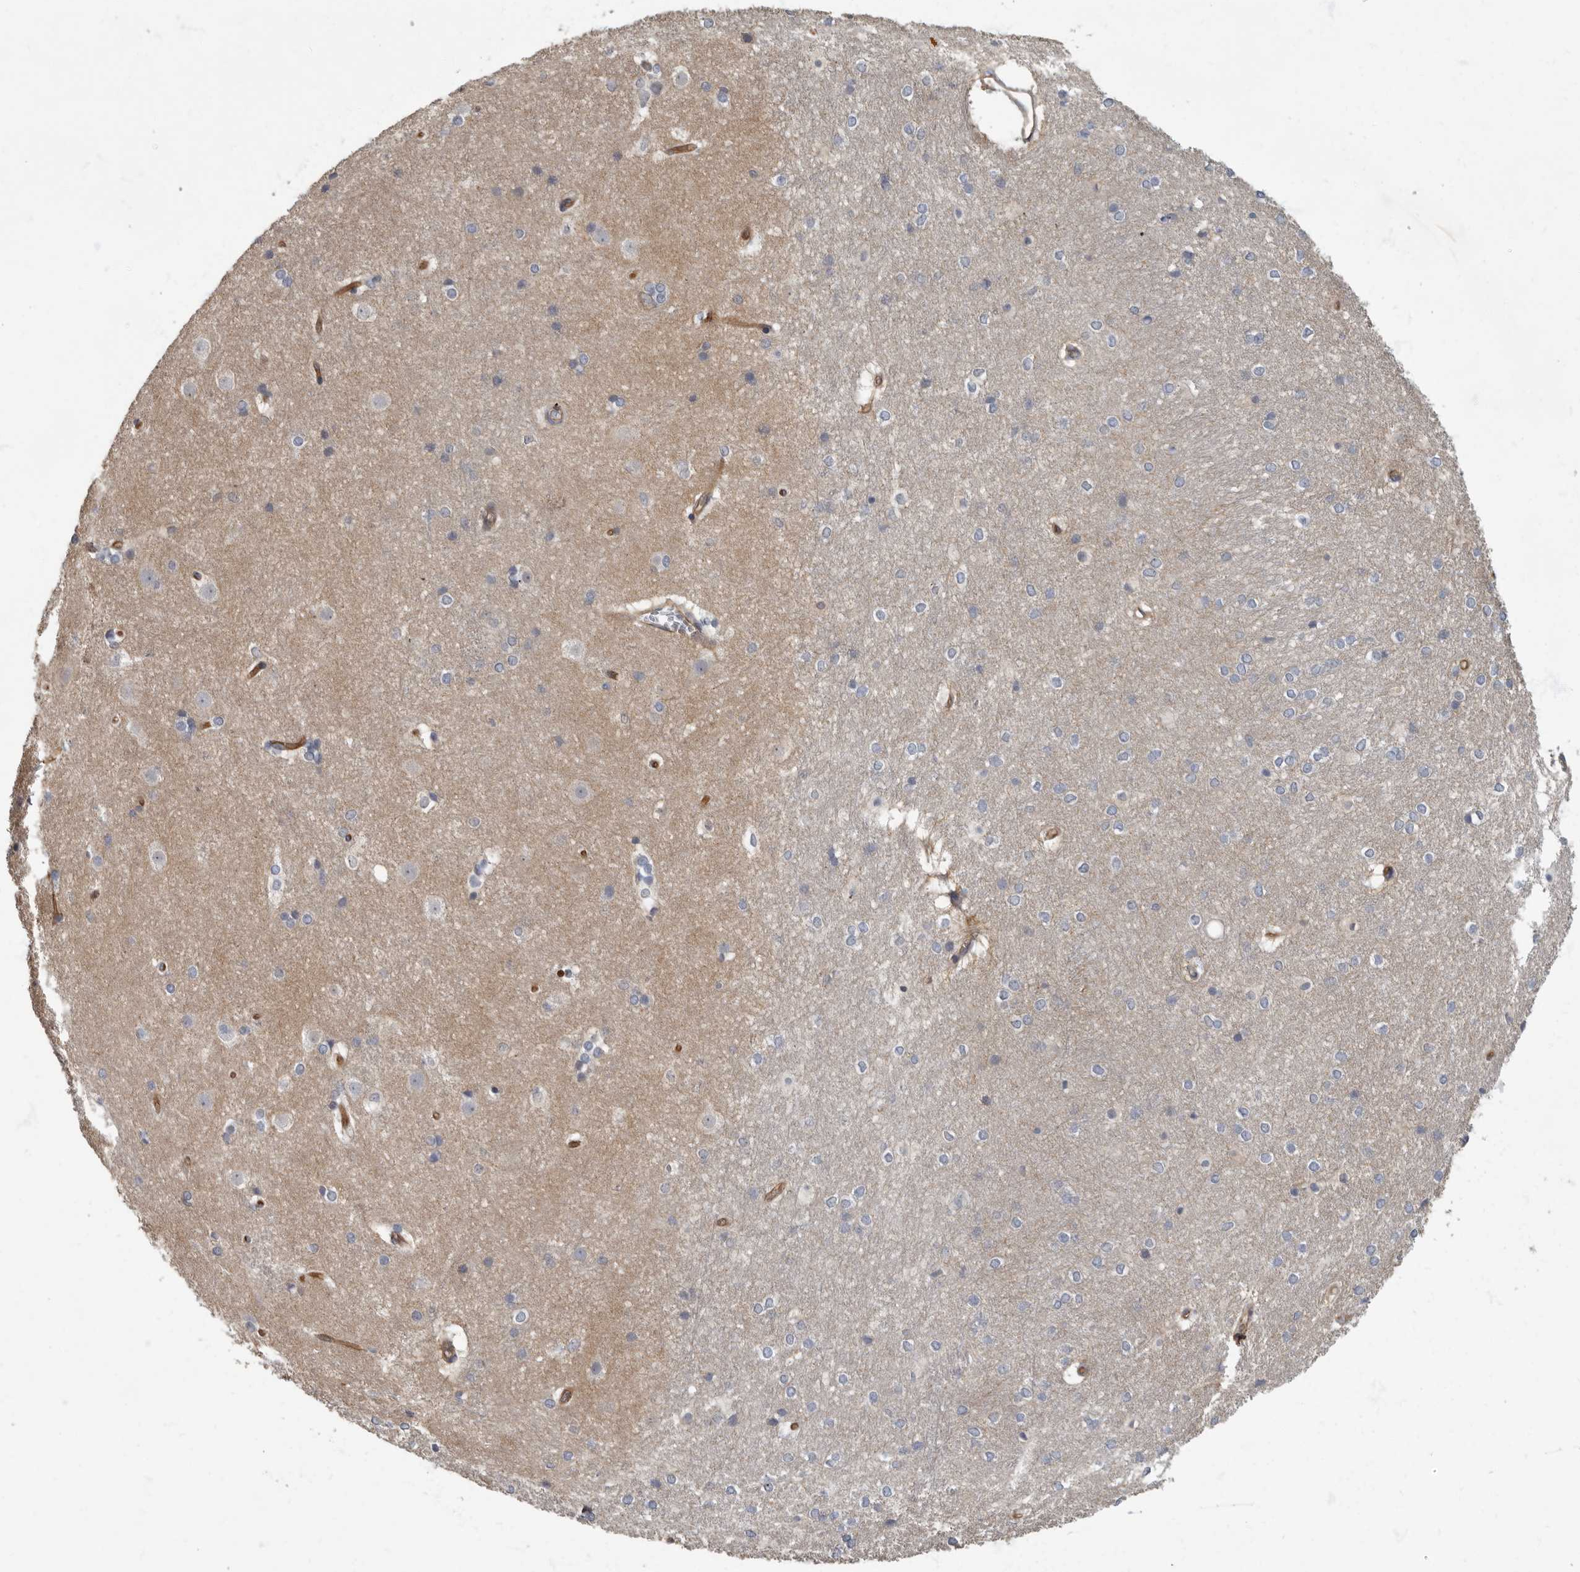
{"staining": {"intensity": "negative", "quantity": "none", "location": "none"}, "tissue": "caudate", "cell_type": "Glial cells", "image_type": "normal", "snomed": [{"axis": "morphology", "description": "Normal tissue, NOS"}, {"axis": "topography", "description": "Lateral ventricle wall"}], "caption": "DAB immunohistochemical staining of benign human caudate displays no significant staining in glial cells.", "gene": "PDK1", "patient": {"sex": "female", "age": 19}}